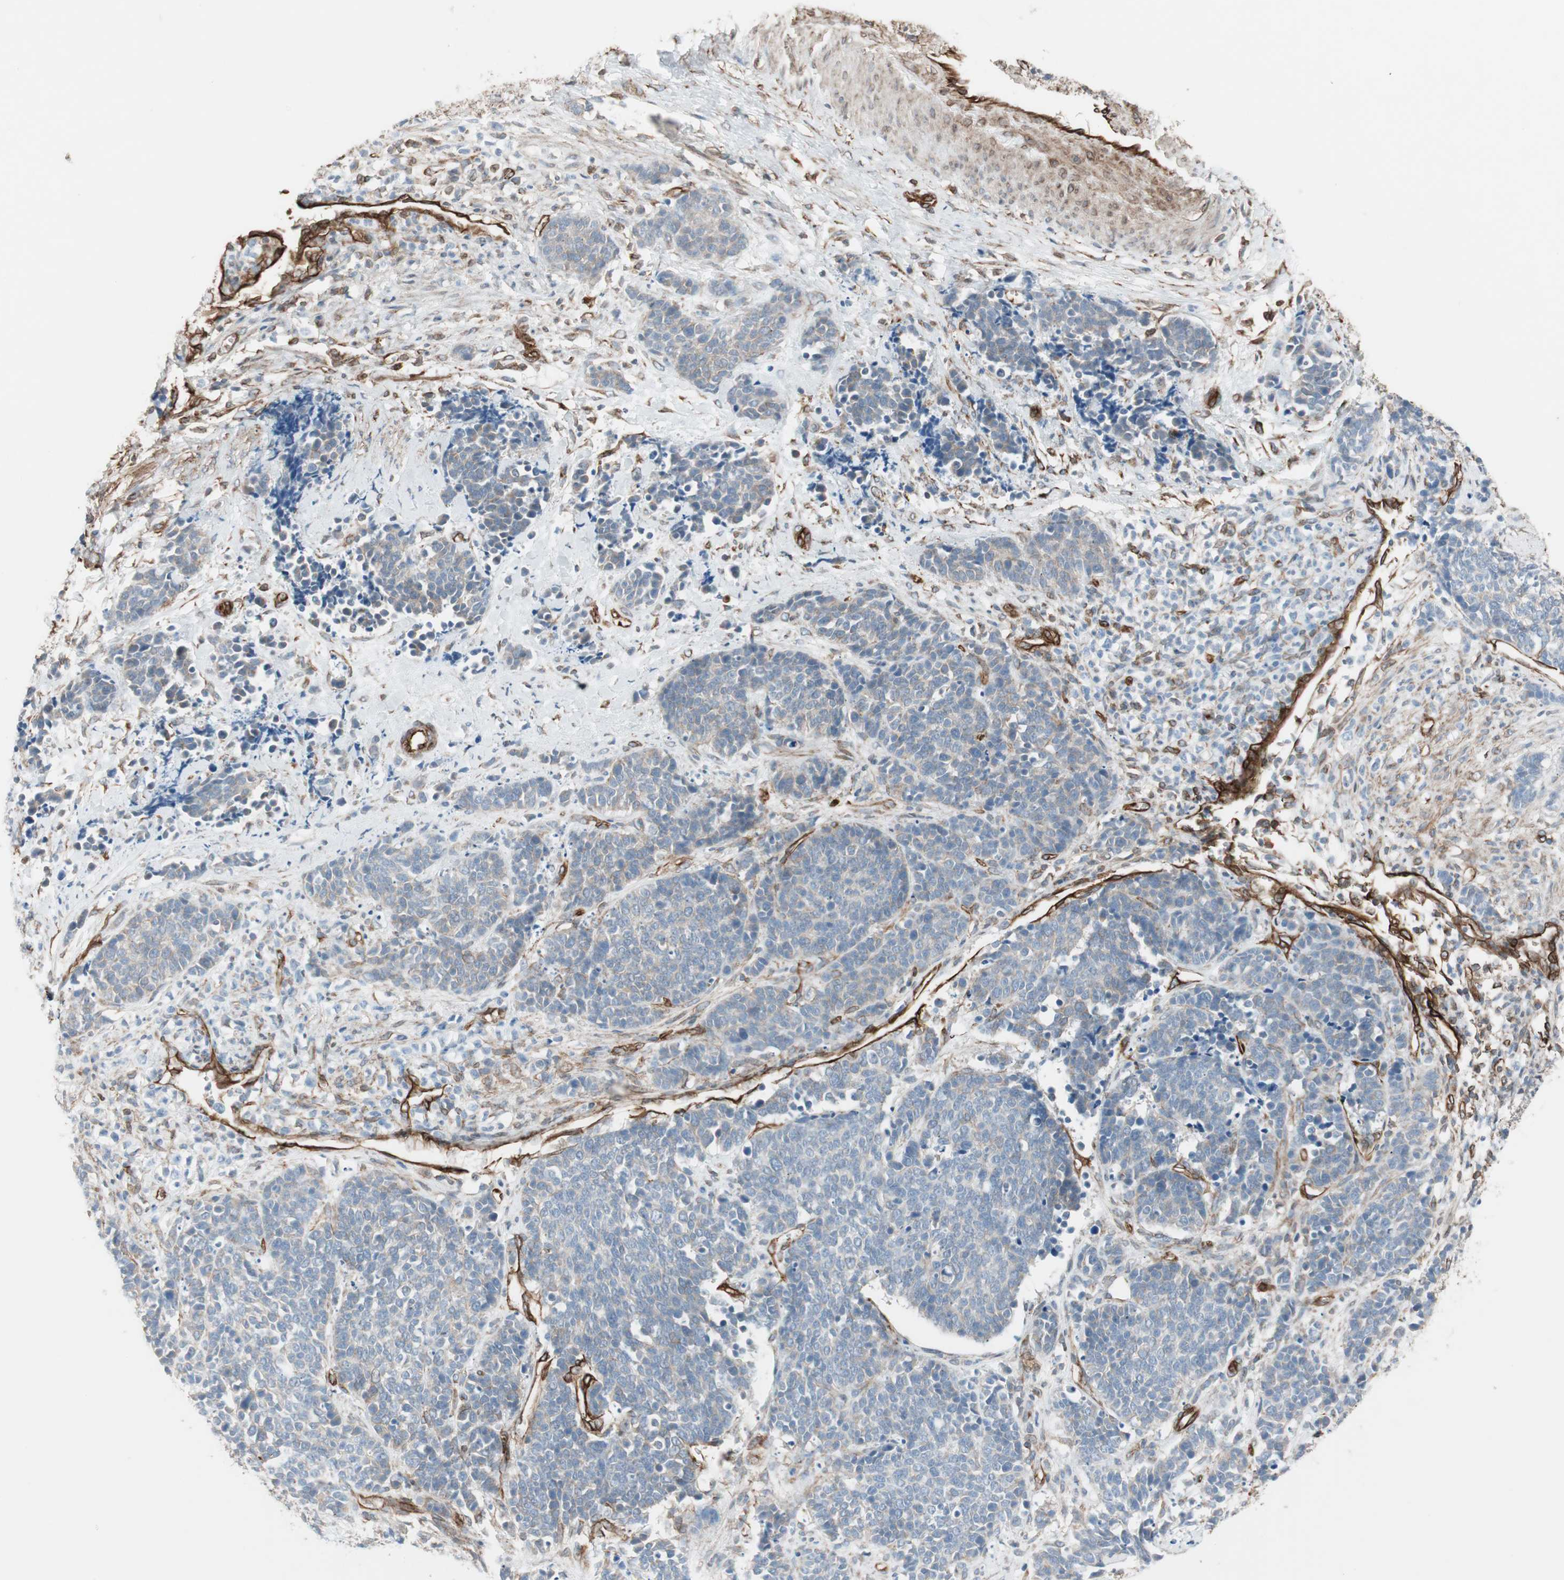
{"staining": {"intensity": "weak", "quantity": "25%-75%", "location": "cytoplasmic/membranous"}, "tissue": "cervical cancer", "cell_type": "Tumor cells", "image_type": "cancer", "snomed": [{"axis": "morphology", "description": "Squamous cell carcinoma, NOS"}, {"axis": "topography", "description": "Cervix"}], "caption": "Immunohistochemical staining of cervical squamous cell carcinoma demonstrates weak cytoplasmic/membranous protein expression in approximately 25%-75% of tumor cells. The staining was performed using DAB (3,3'-diaminobenzidine), with brown indicating positive protein expression. Nuclei are stained blue with hematoxylin.", "gene": "TCTA", "patient": {"sex": "female", "age": 35}}